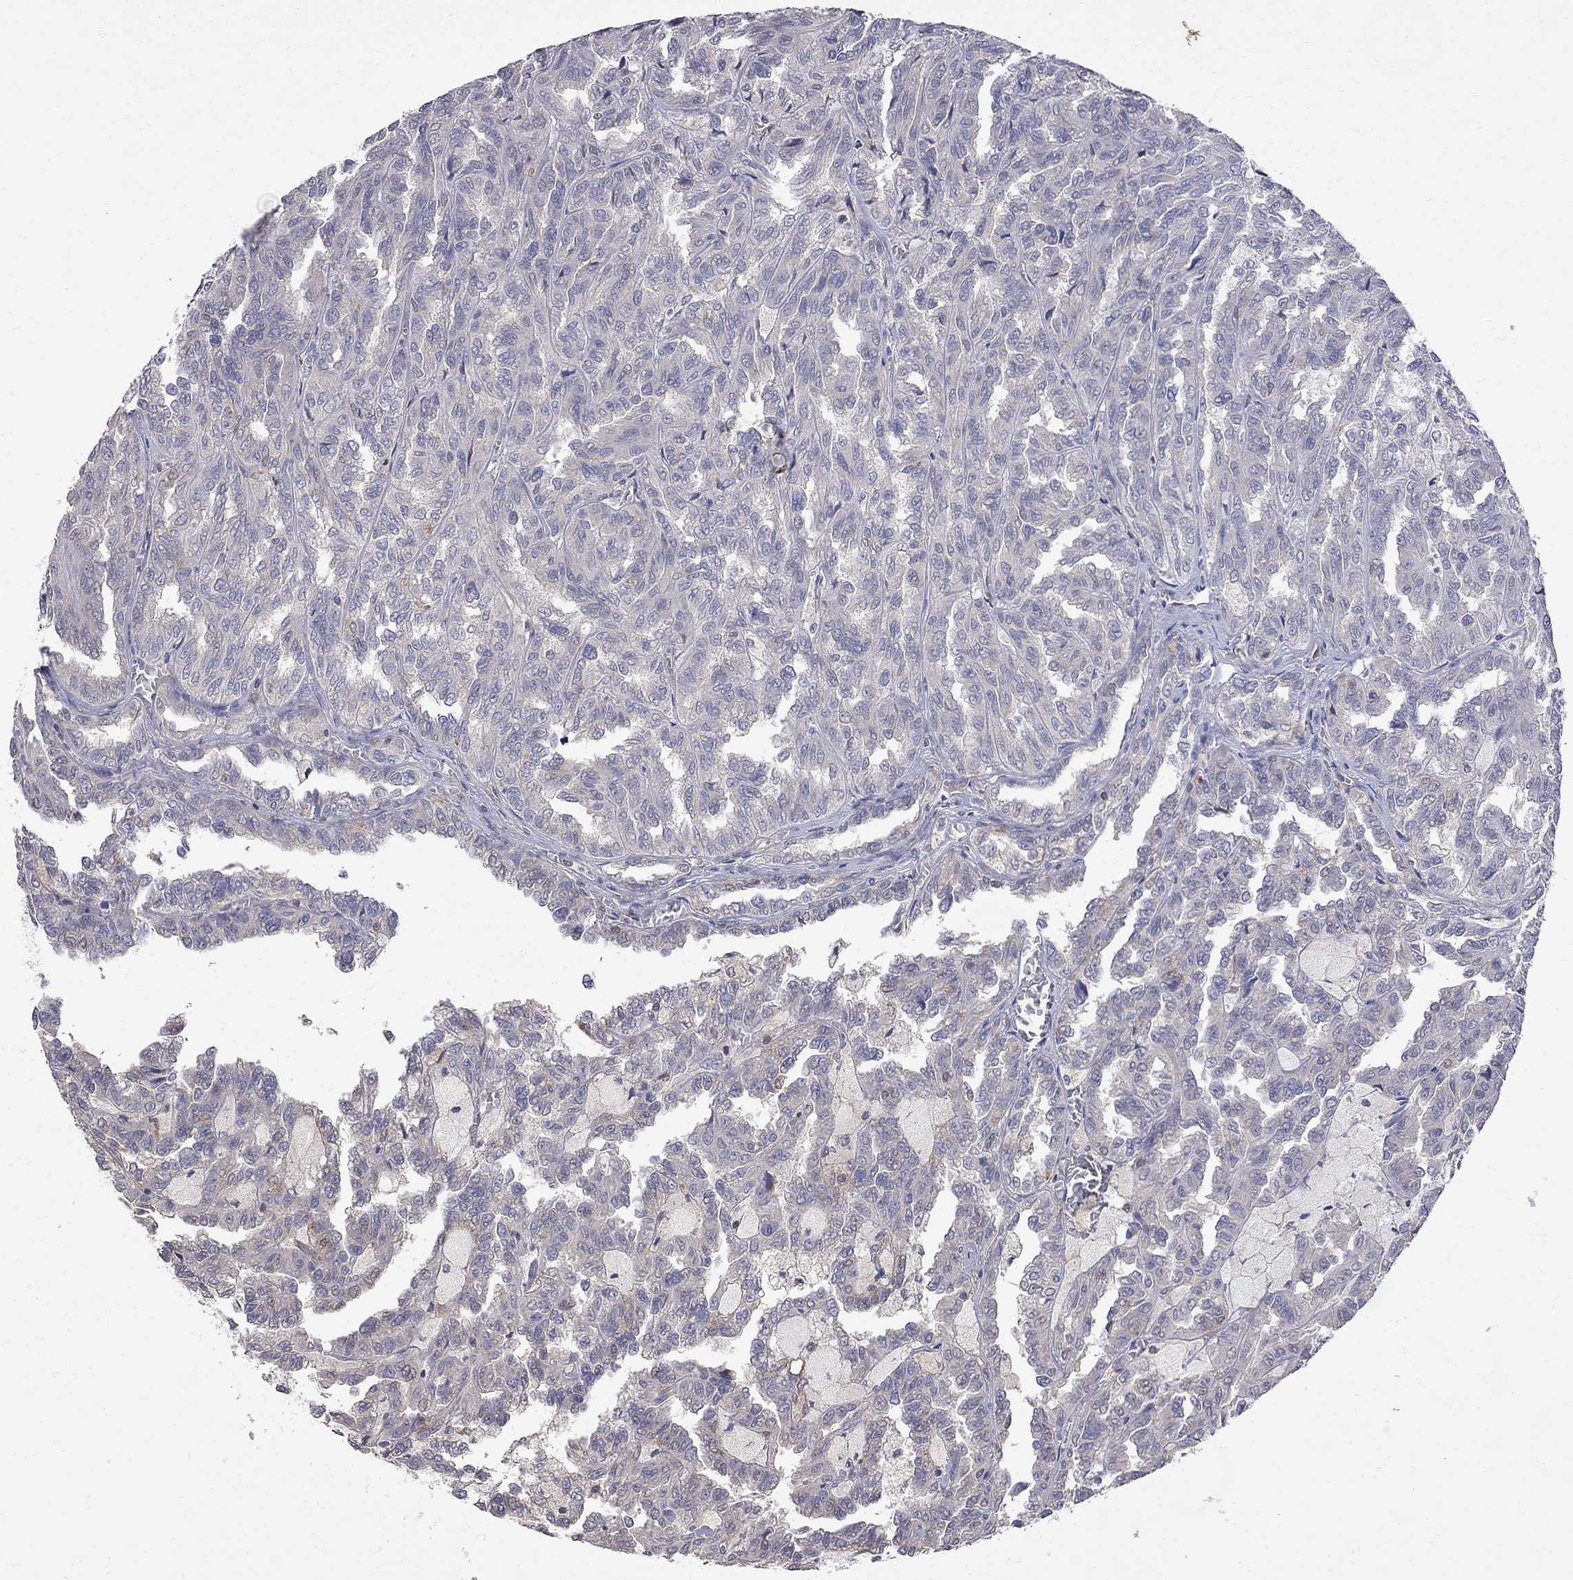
{"staining": {"intensity": "negative", "quantity": "none", "location": "none"}, "tissue": "renal cancer", "cell_type": "Tumor cells", "image_type": "cancer", "snomed": [{"axis": "morphology", "description": "Adenocarcinoma, NOS"}, {"axis": "topography", "description": "Kidney"}], "caption": "A high-resolution photomicrograph shows immunohistochemistry (IHC) staining of renal cancer (adenocarcinoma), which reveals no significant expression in tumor cells.", "gene": "ABI3", "patient": {"sex": "male", "age": 79}}